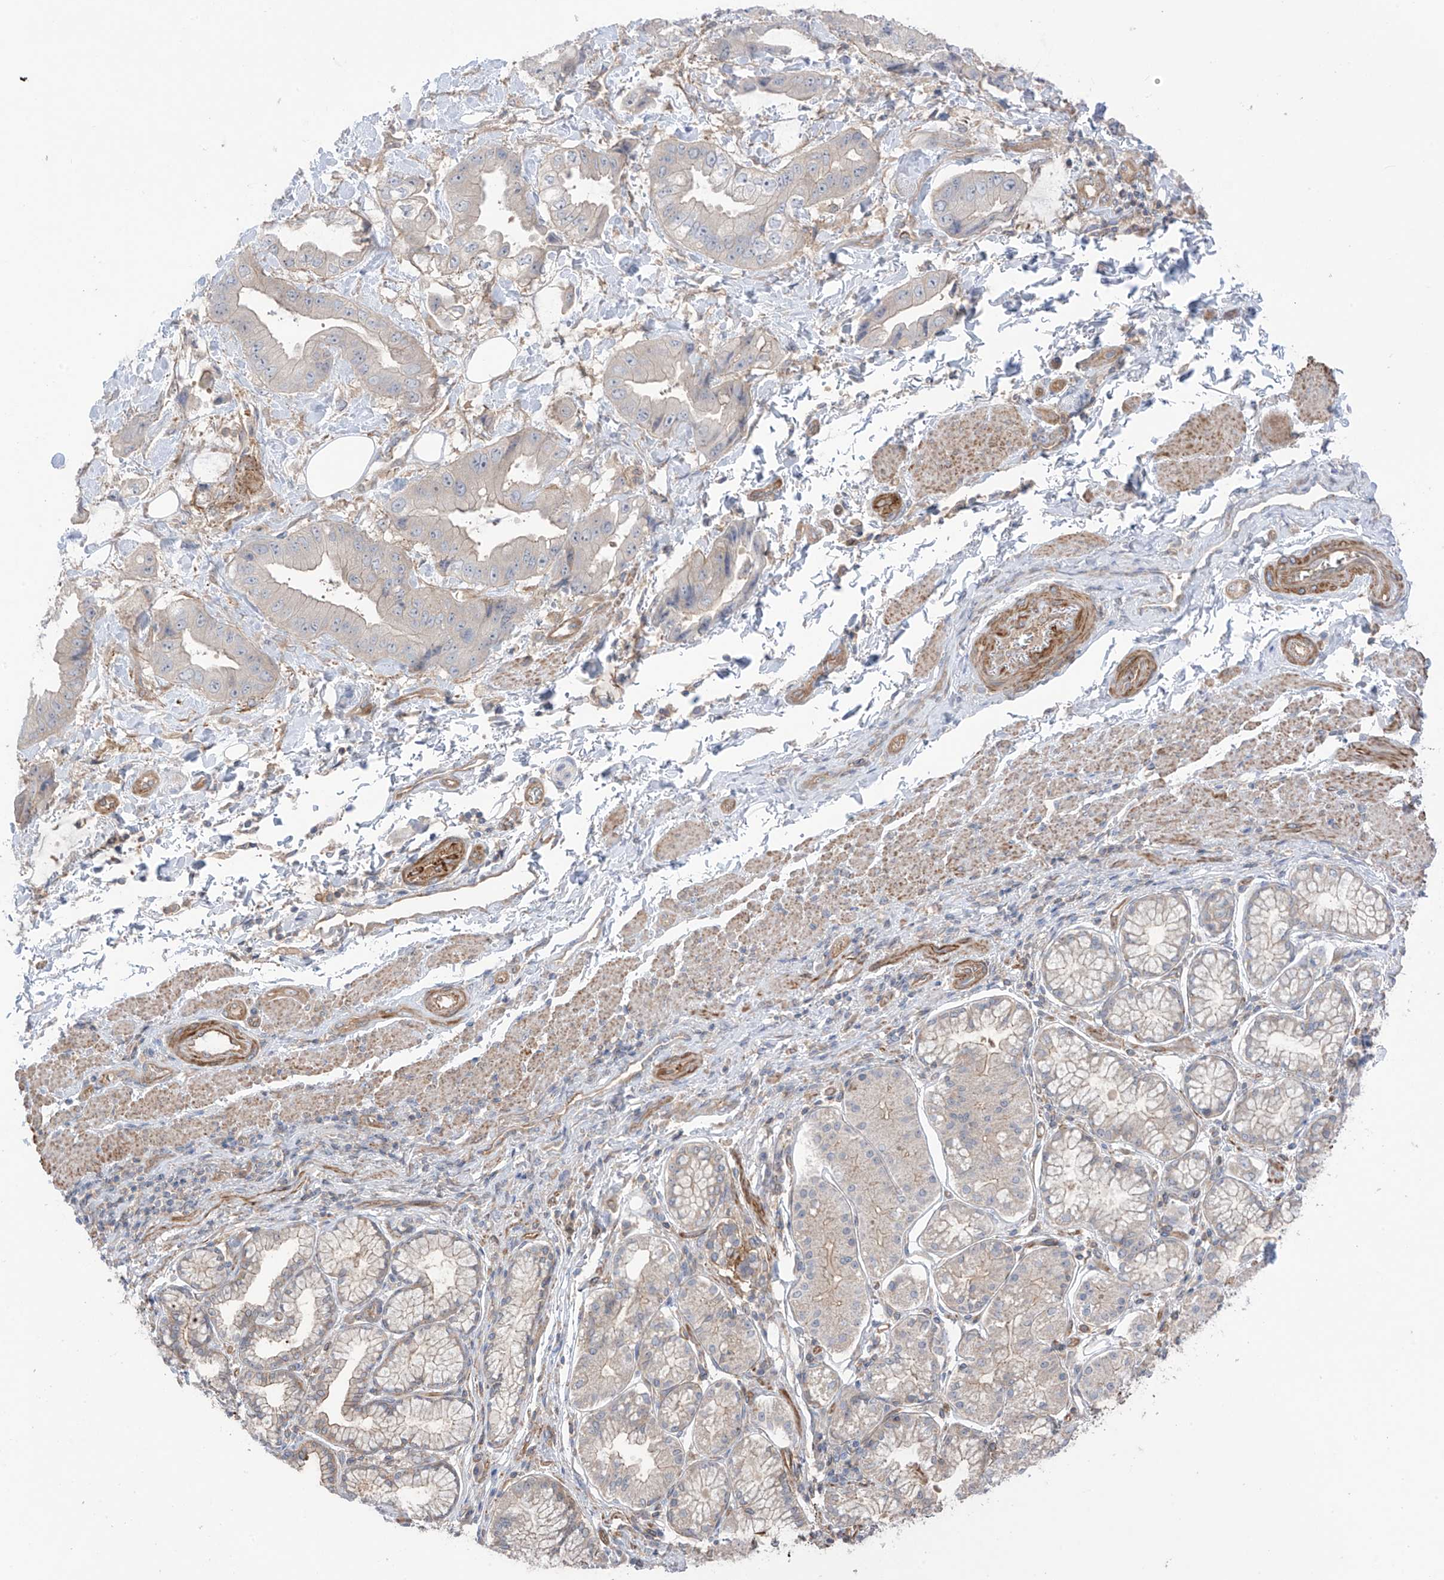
{"staining": {"intensity": "negative", "quantity": "none", "location": "none"}, "tissue": "stomach cancer", "cell_type": "Tumor cells", "image_type": "cancer", "snomed": [{"axis": "morphology", "description": "Adenocarcinoma, NOS"}, {"axis": "topography", "description": "Stomach"}], "caption": "An immunohistochemistry (IHC) image of adenocarcinoma (stomach) is shown. There is no staining in tumor cells of adenocarcinoma (stomach). (Stains: DAB immunohistochemistry (IHC) with hematoxylin counter stain, Microscopy: brightfield microscopy at high magnification).", "gene": "TRMU", "patient": {"sex": "male", "age": 62}}